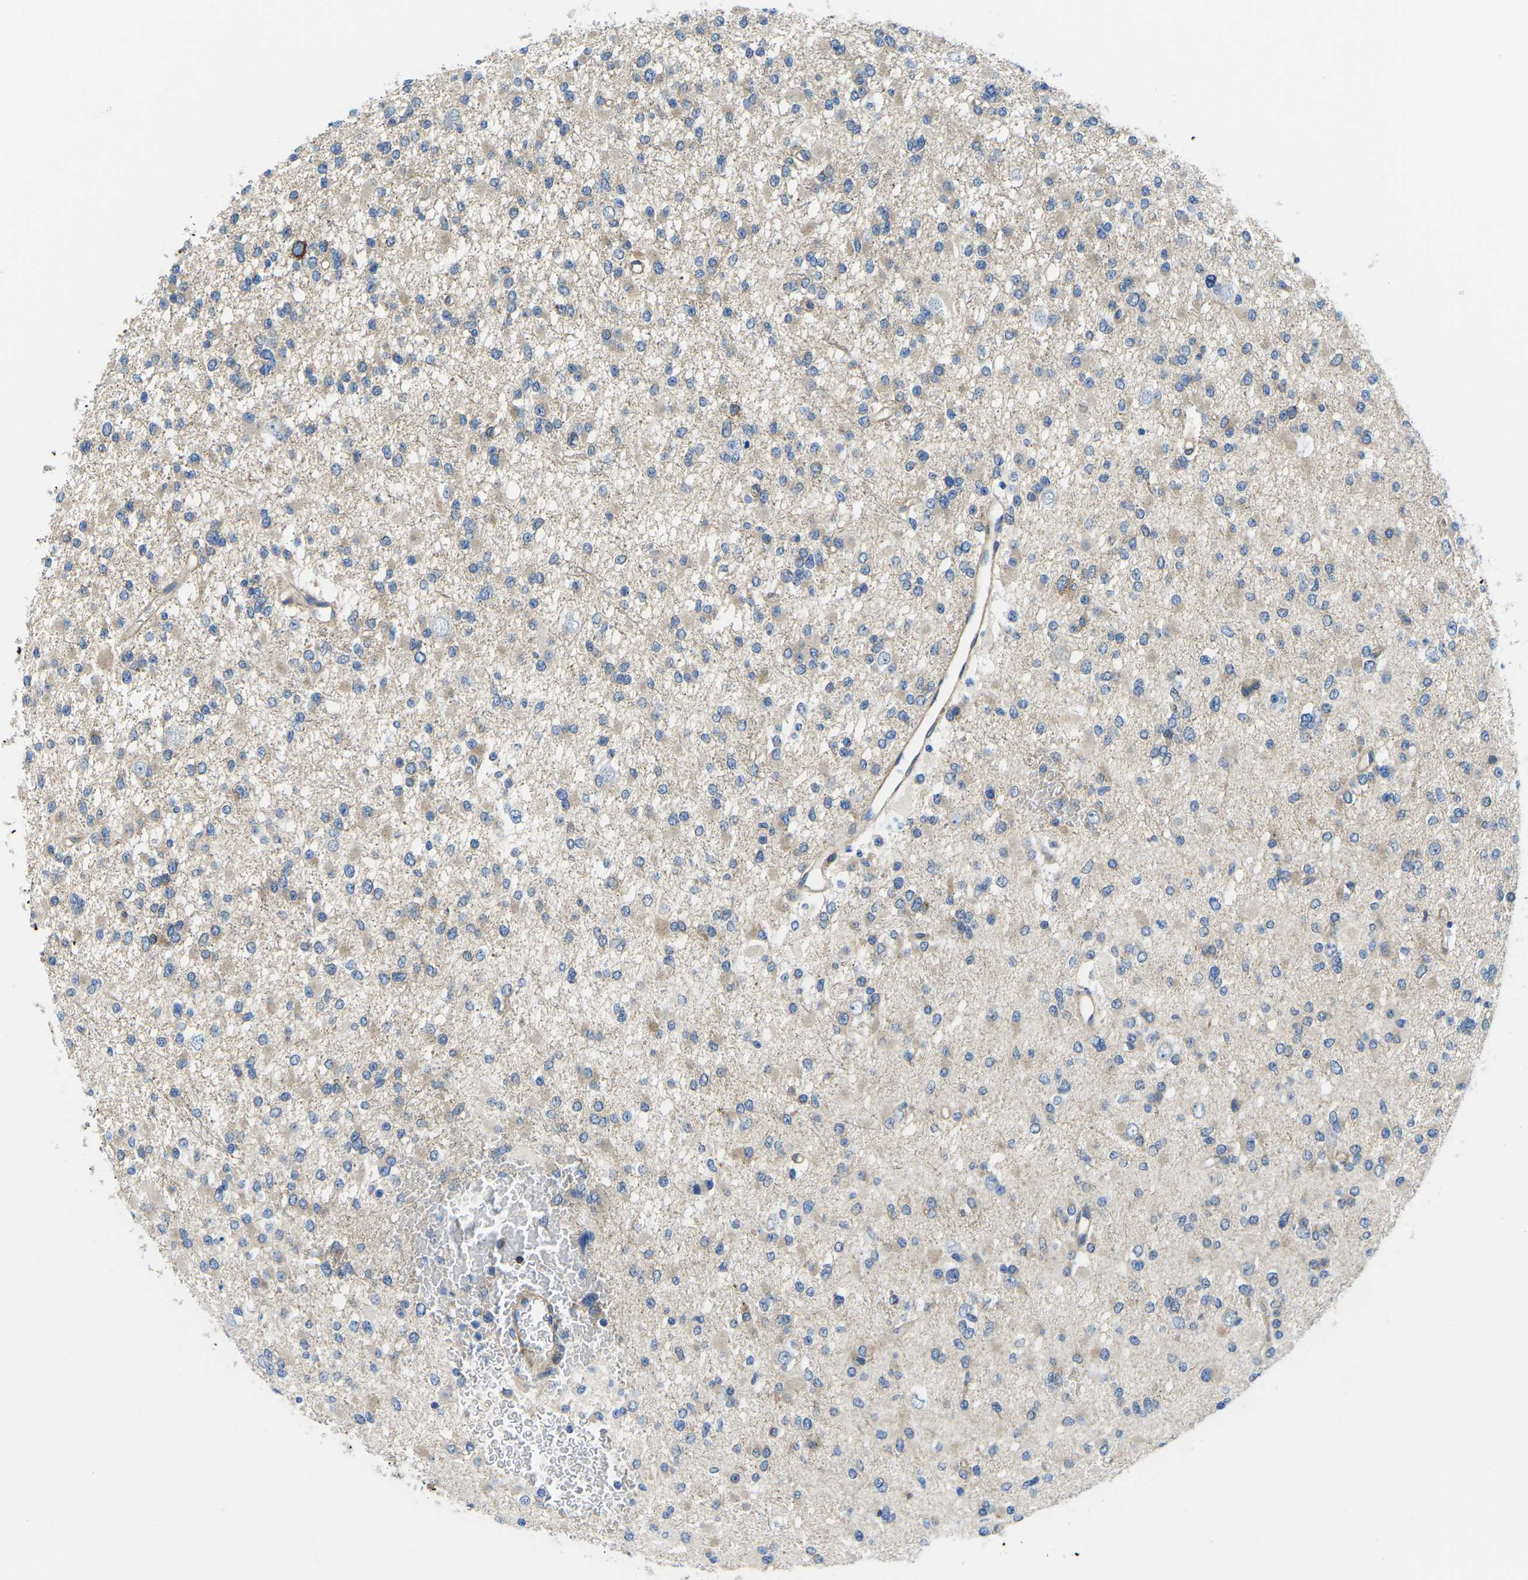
{"staining": {"intensity": "weak", "quantity": "<25%", "location": "cytoplasmic/membranous"}, "tissue": "glioma", "cell_type": "Tumor cells", "image_type": "cancer", "snomed": [{"axis": "morphology", "description": "Glioma, malignant, Low grade"}, {"axis": "topography", "description": "Brain"}], "caption": "Glioma was stained to show a protein in brown. There is no significant staining in tumor cells. (Immunohistochemistry, brightfield microscopy, high magnification).", "gene": "DLG1", "patient": {"sex": "female", "age": 22}}